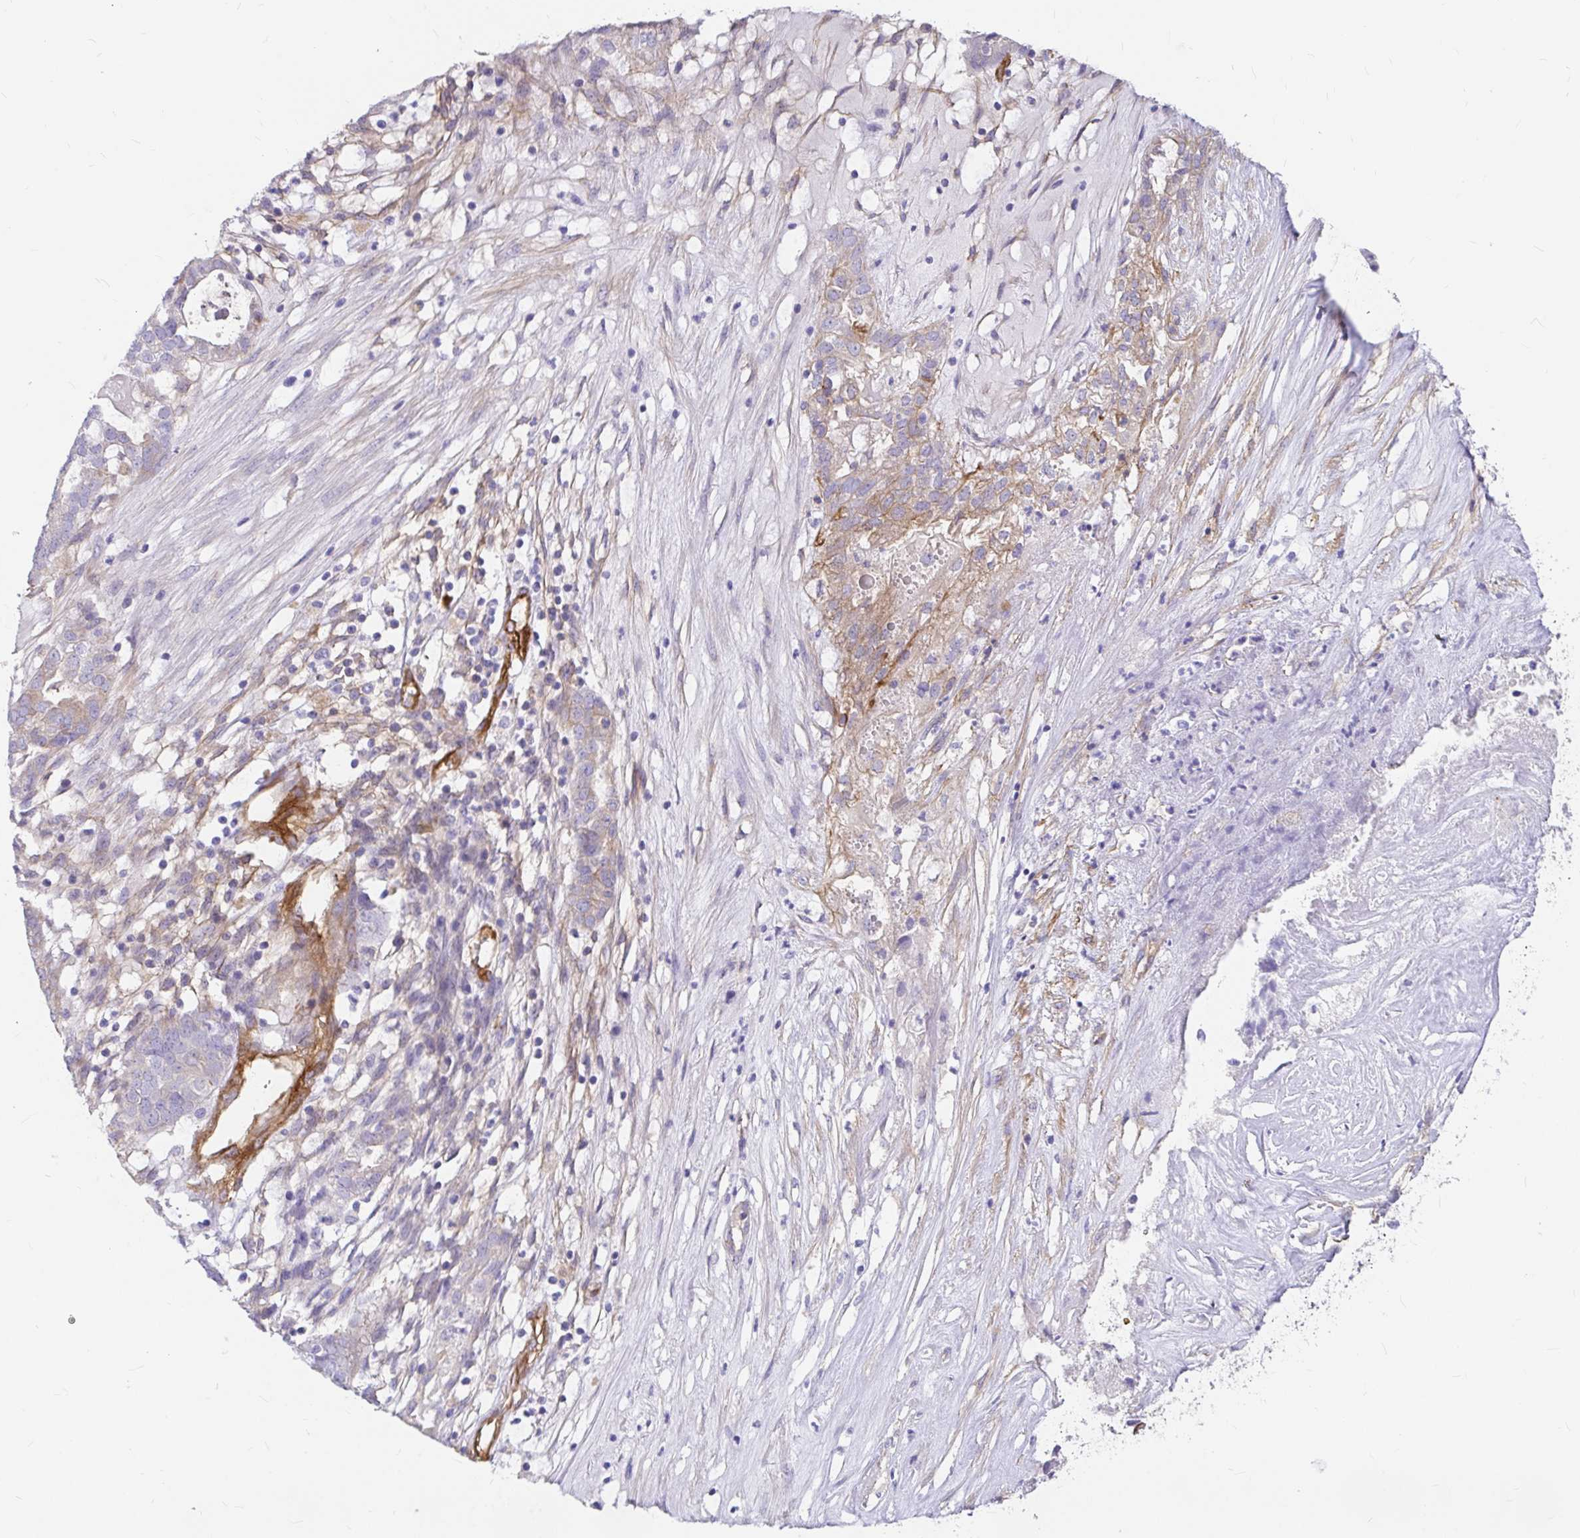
{"staining": {"intensity": "weak", "quantity": "<25%", "location": "cytoplasmic/membranous"}, "tissue": "ovarian cancer", "cell_type": "Tumor cells", "image_type": "cancer", "snomed": [{"axis": "morphology", "description": "Carcinoma, endometroid"}, {"axis": "topography", "description": "Ovary"}], "caption": "Ovarian cancer (endometroid carcinoma) stained for a protein using immunohistochemistry (IHC) reveals no positivity tumor cells.", "gene": "MYO1B", "patient": {"sex": "female", "age": 64}}